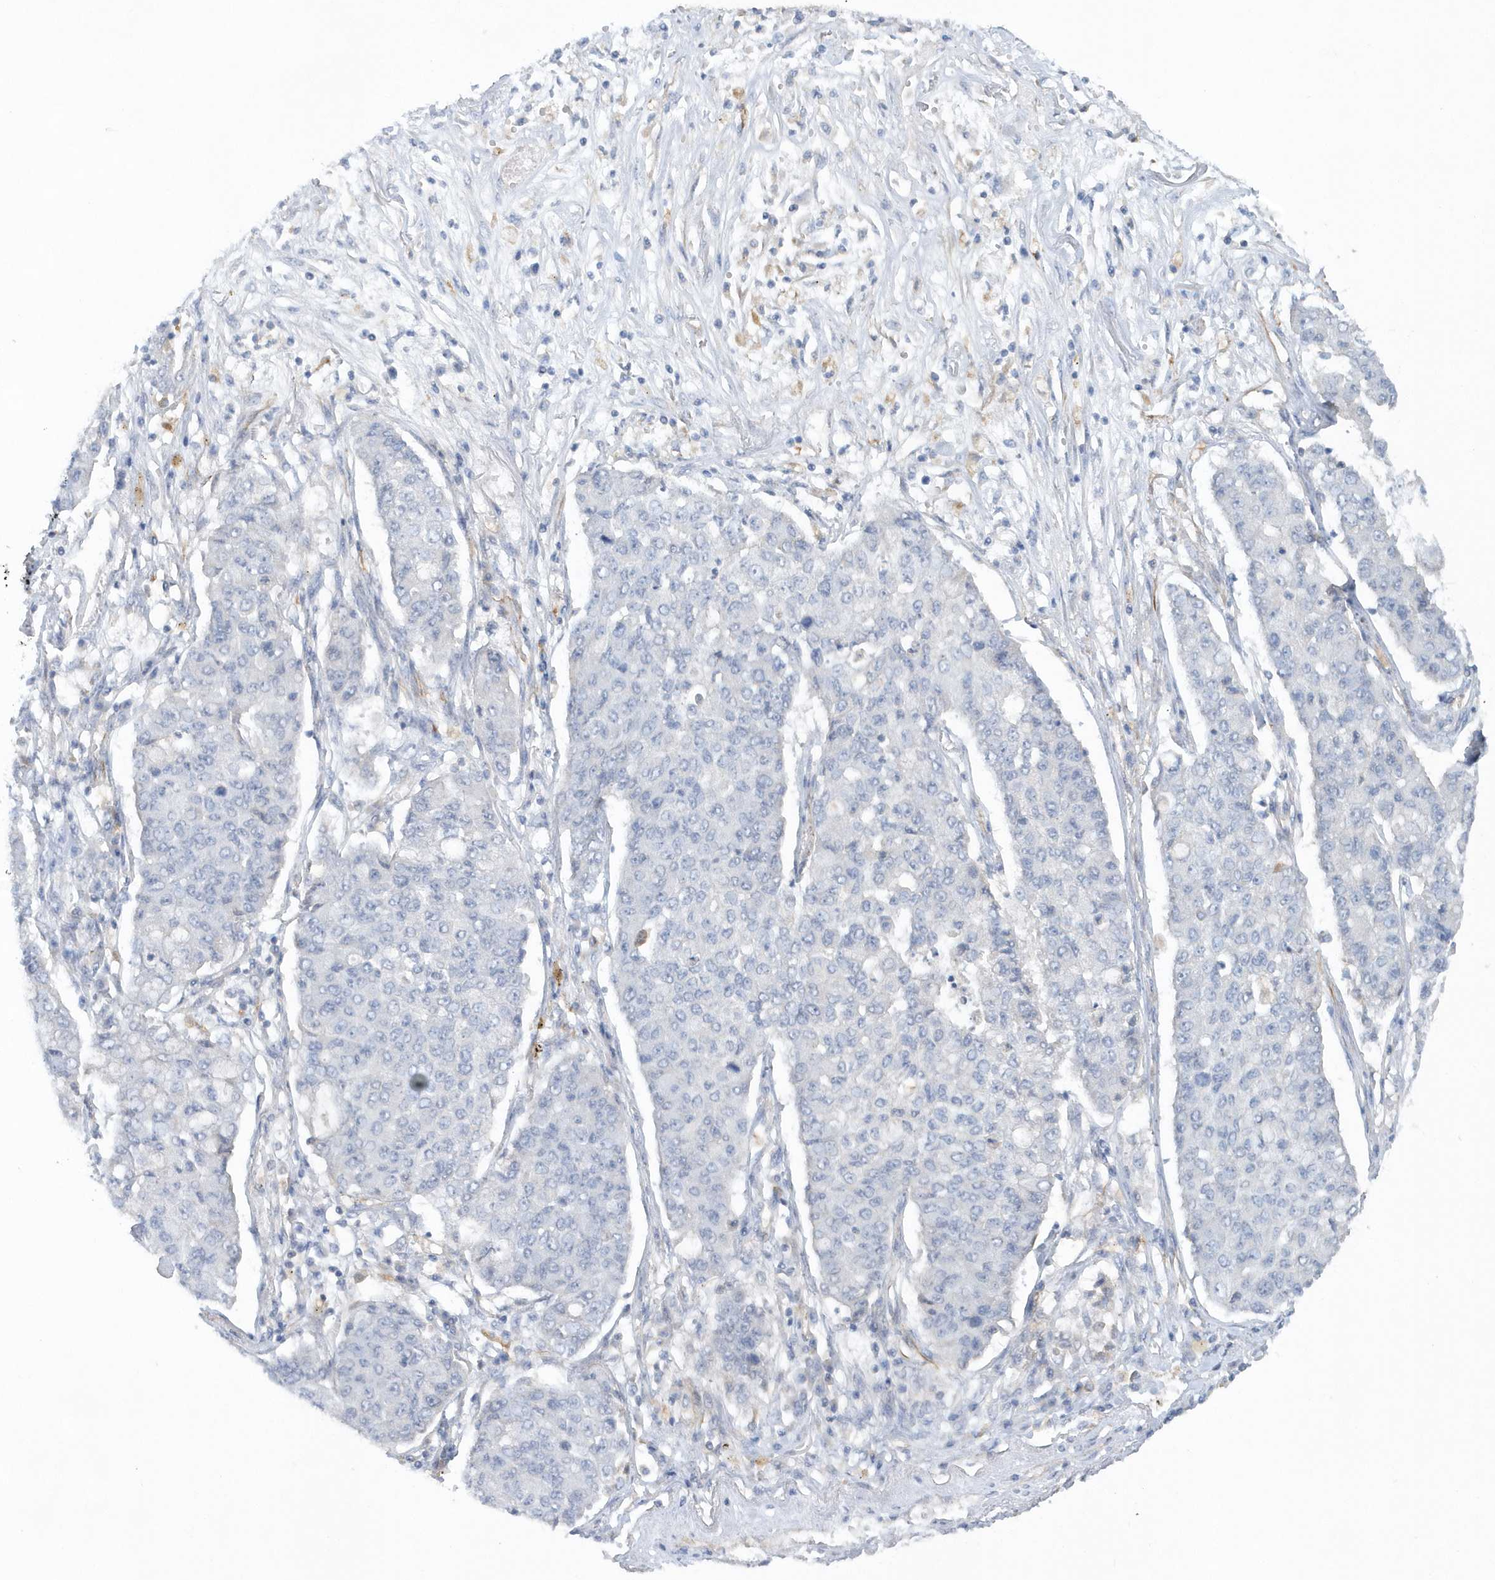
{"staining": {"intensity": "negative", "quantity": "none", "location": "none"}, "tissue": "lung cancer", "cell_type": "Tumor cells", "image_type": "cancer", "snomed": [{"axis": "morphology", "description": "Squamous cell carcinoma, NOS"}, {"axis": "topography", "description": "Lung"}], "caption": "Immunohistochemistry (IHC) of lung squamous cell carcinoma reveals no expression in tumor cells.", "gene": "RAB17", "patient": {"sex": "male", "age": 74}}